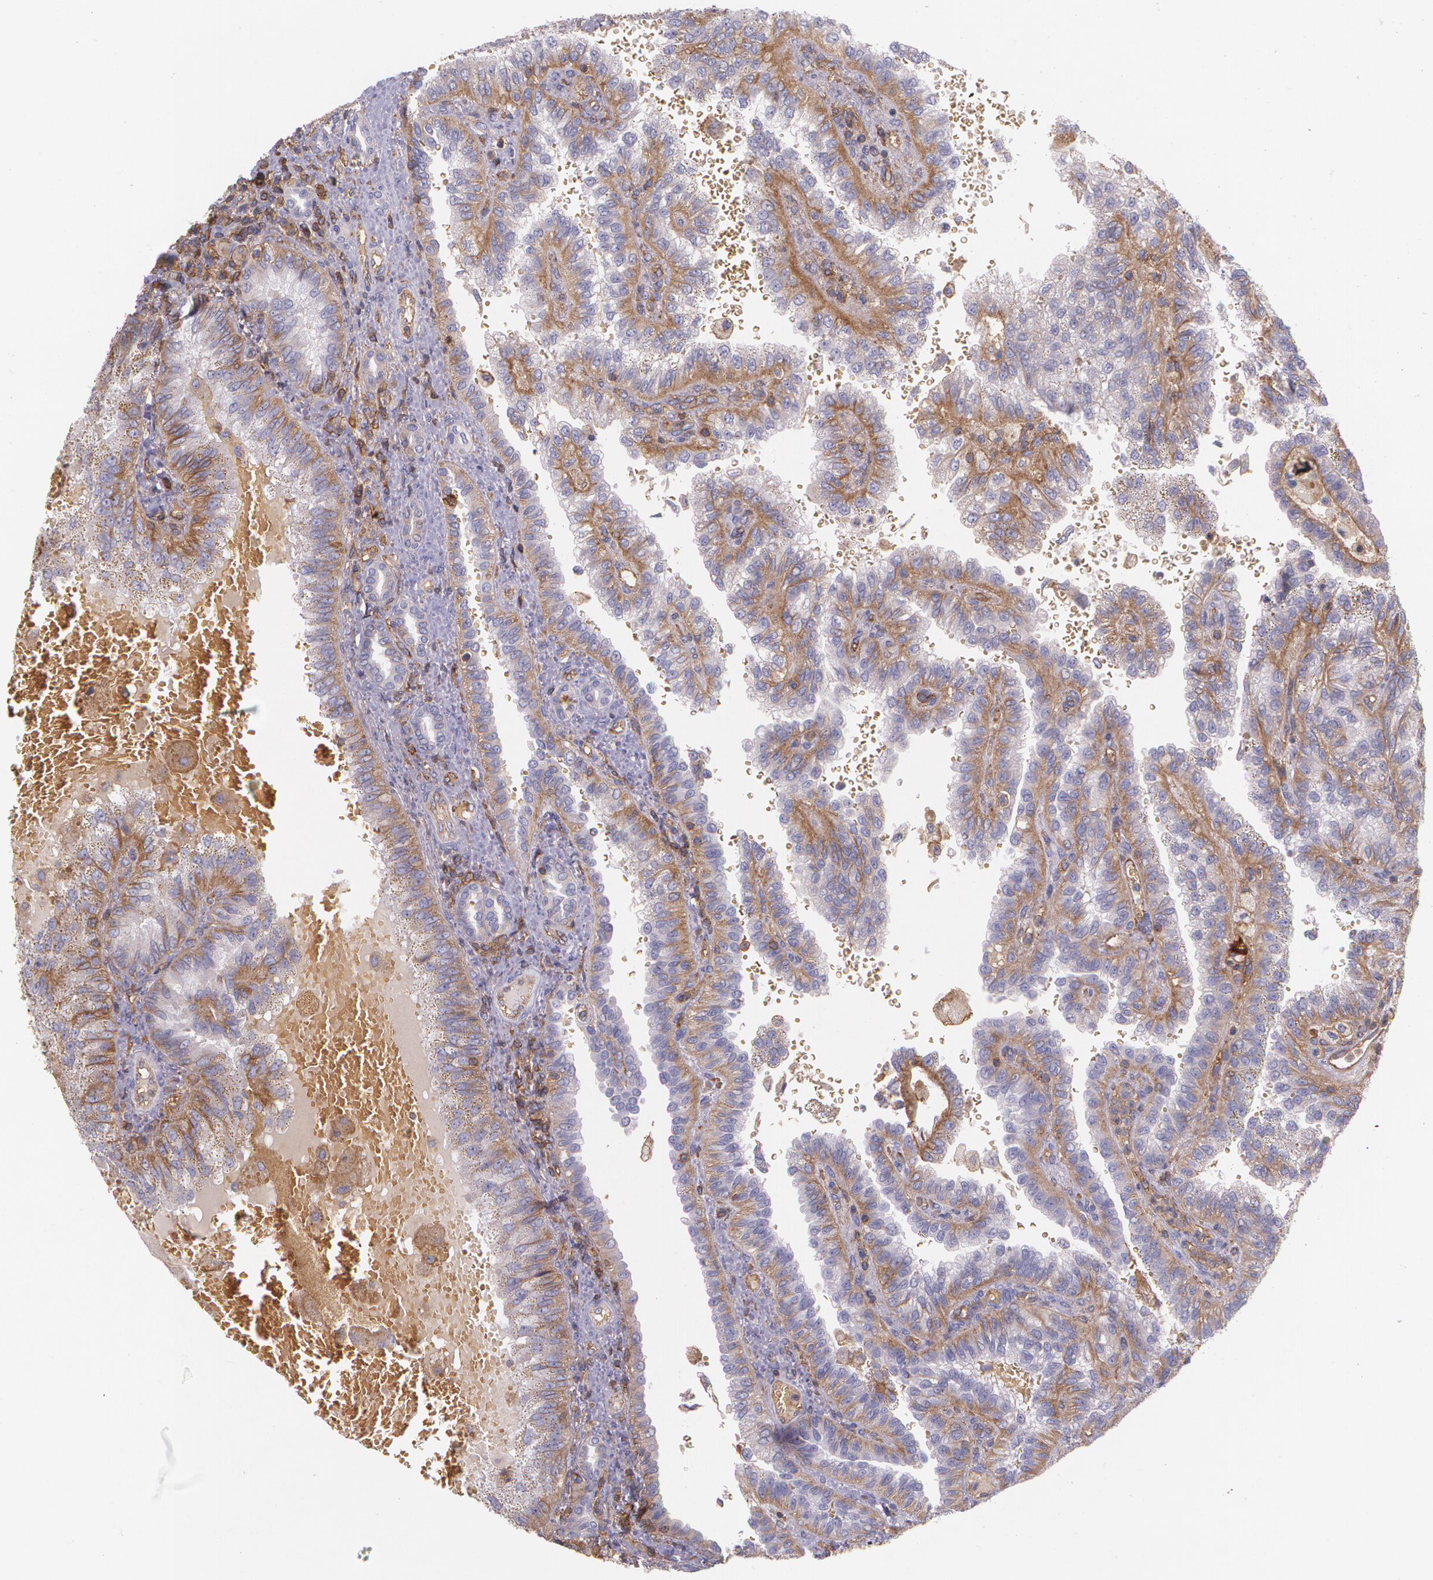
{"staining": {"intensity": "weak", "quantity": "25%-75%", "location": "cytoplasmic/membranous"}, "tissue": "renal cancer", "cell_type": "Tumor cells", "image_type": "cancer", "snomed": [{"axis": "morphology", "description": "Inflammation, NOS"}, {"axis": "morphology", "description": "Adenocarcinoma, NOS"}, {"axis": "topography", "description": "Kidney"}], "caption": "A photomicrograph showing weak cytoplasmic/membranous staining in about 25%-75% of tumor cells in renal cancer, as visualized by brown immunohistochemical staining.", "gene": "B2M", "patient": {"sex": "male", "age": 68}}